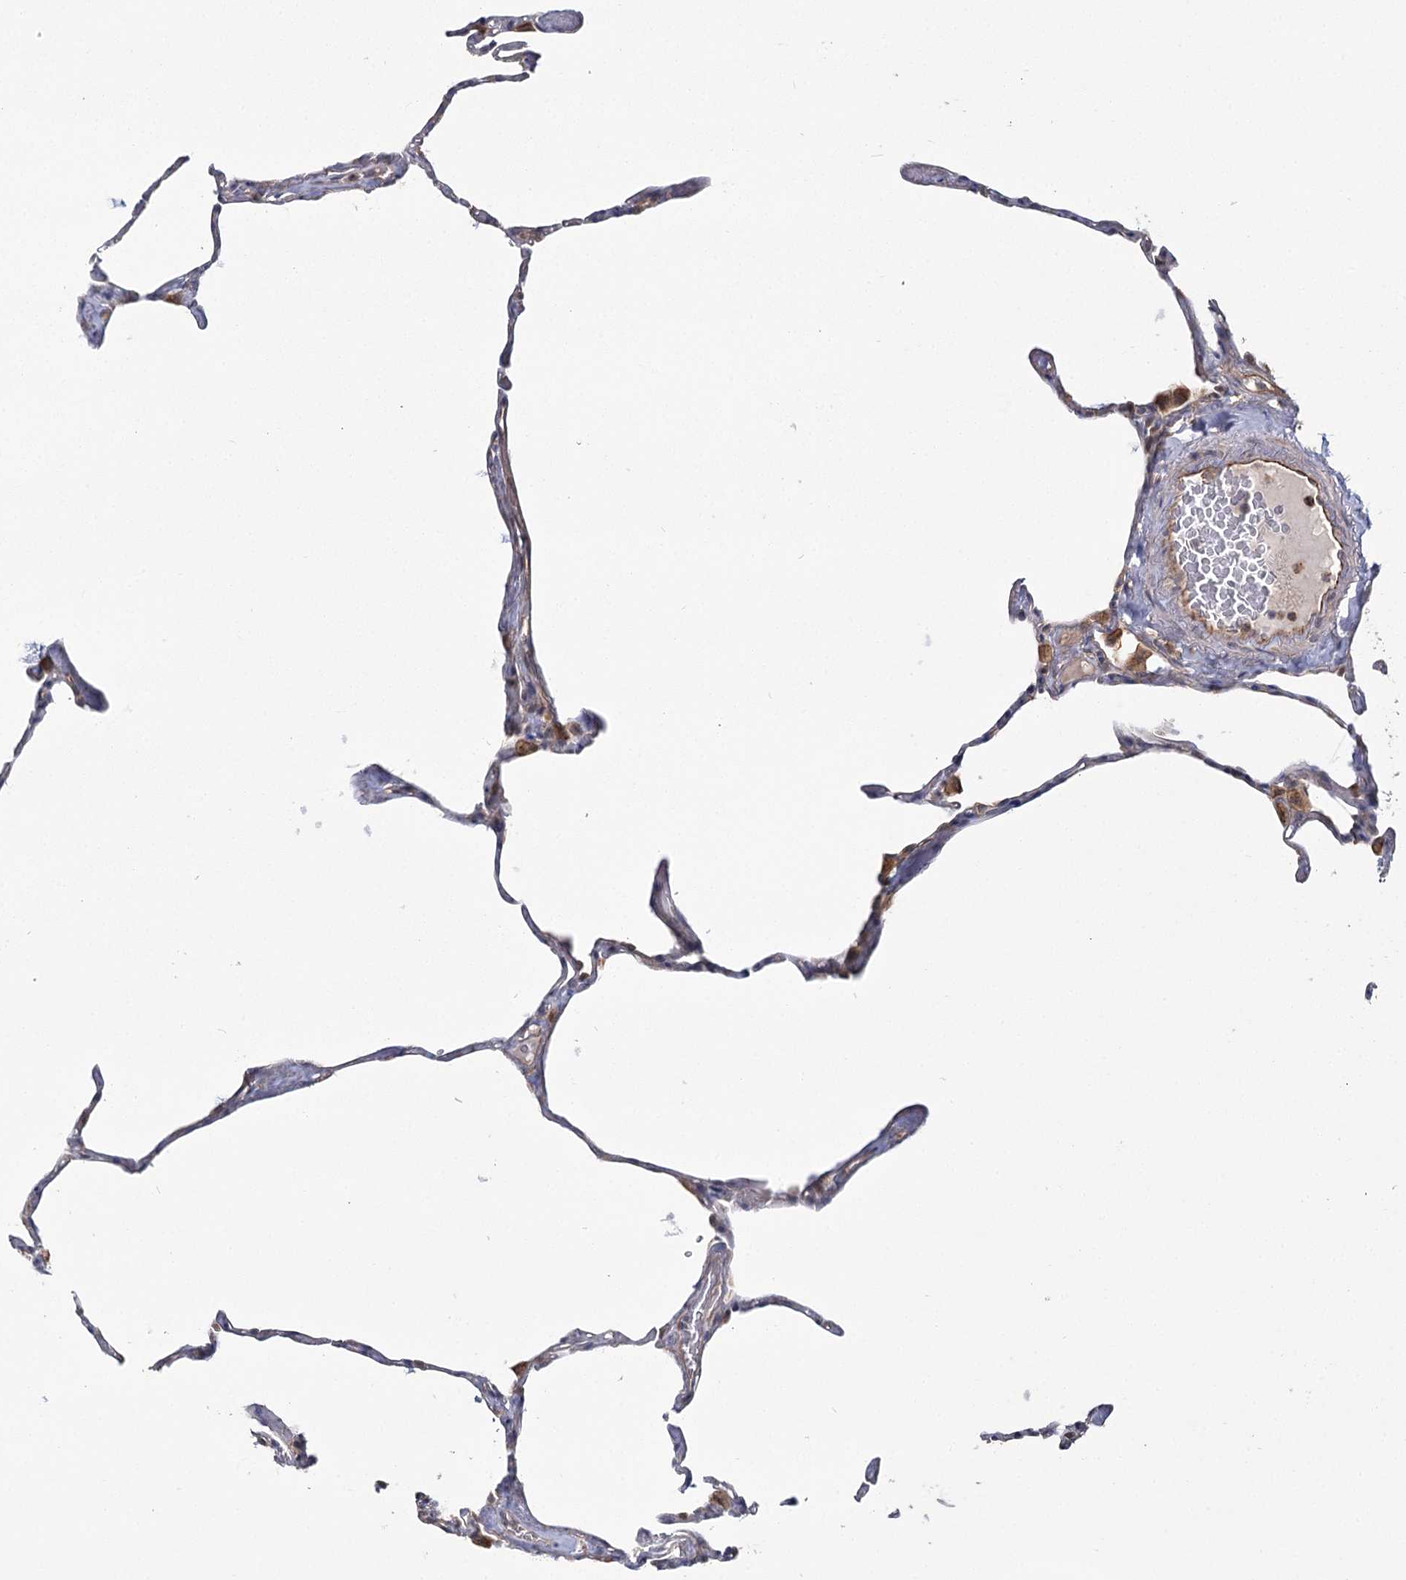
{"staining": {"intensity": "weak", "quantity": "<25%", "location": "cytoplasmic/membranous"}, "tissue": "lung", "cell_type": "Alveolar cells", "image_type": "normal", "snomed": [{"axis": "morphology", "description": "Normal tissue, NOS"}, {"axis": "topography", "description": "Lung"}], "caption": "High power microscopy micrograph of an immunohistochemistry image of normal lung, revealing no significant expression in alveolar cells.", "gene": "TBC1D9B", "patient": {"sex": "male", "age": 65}}